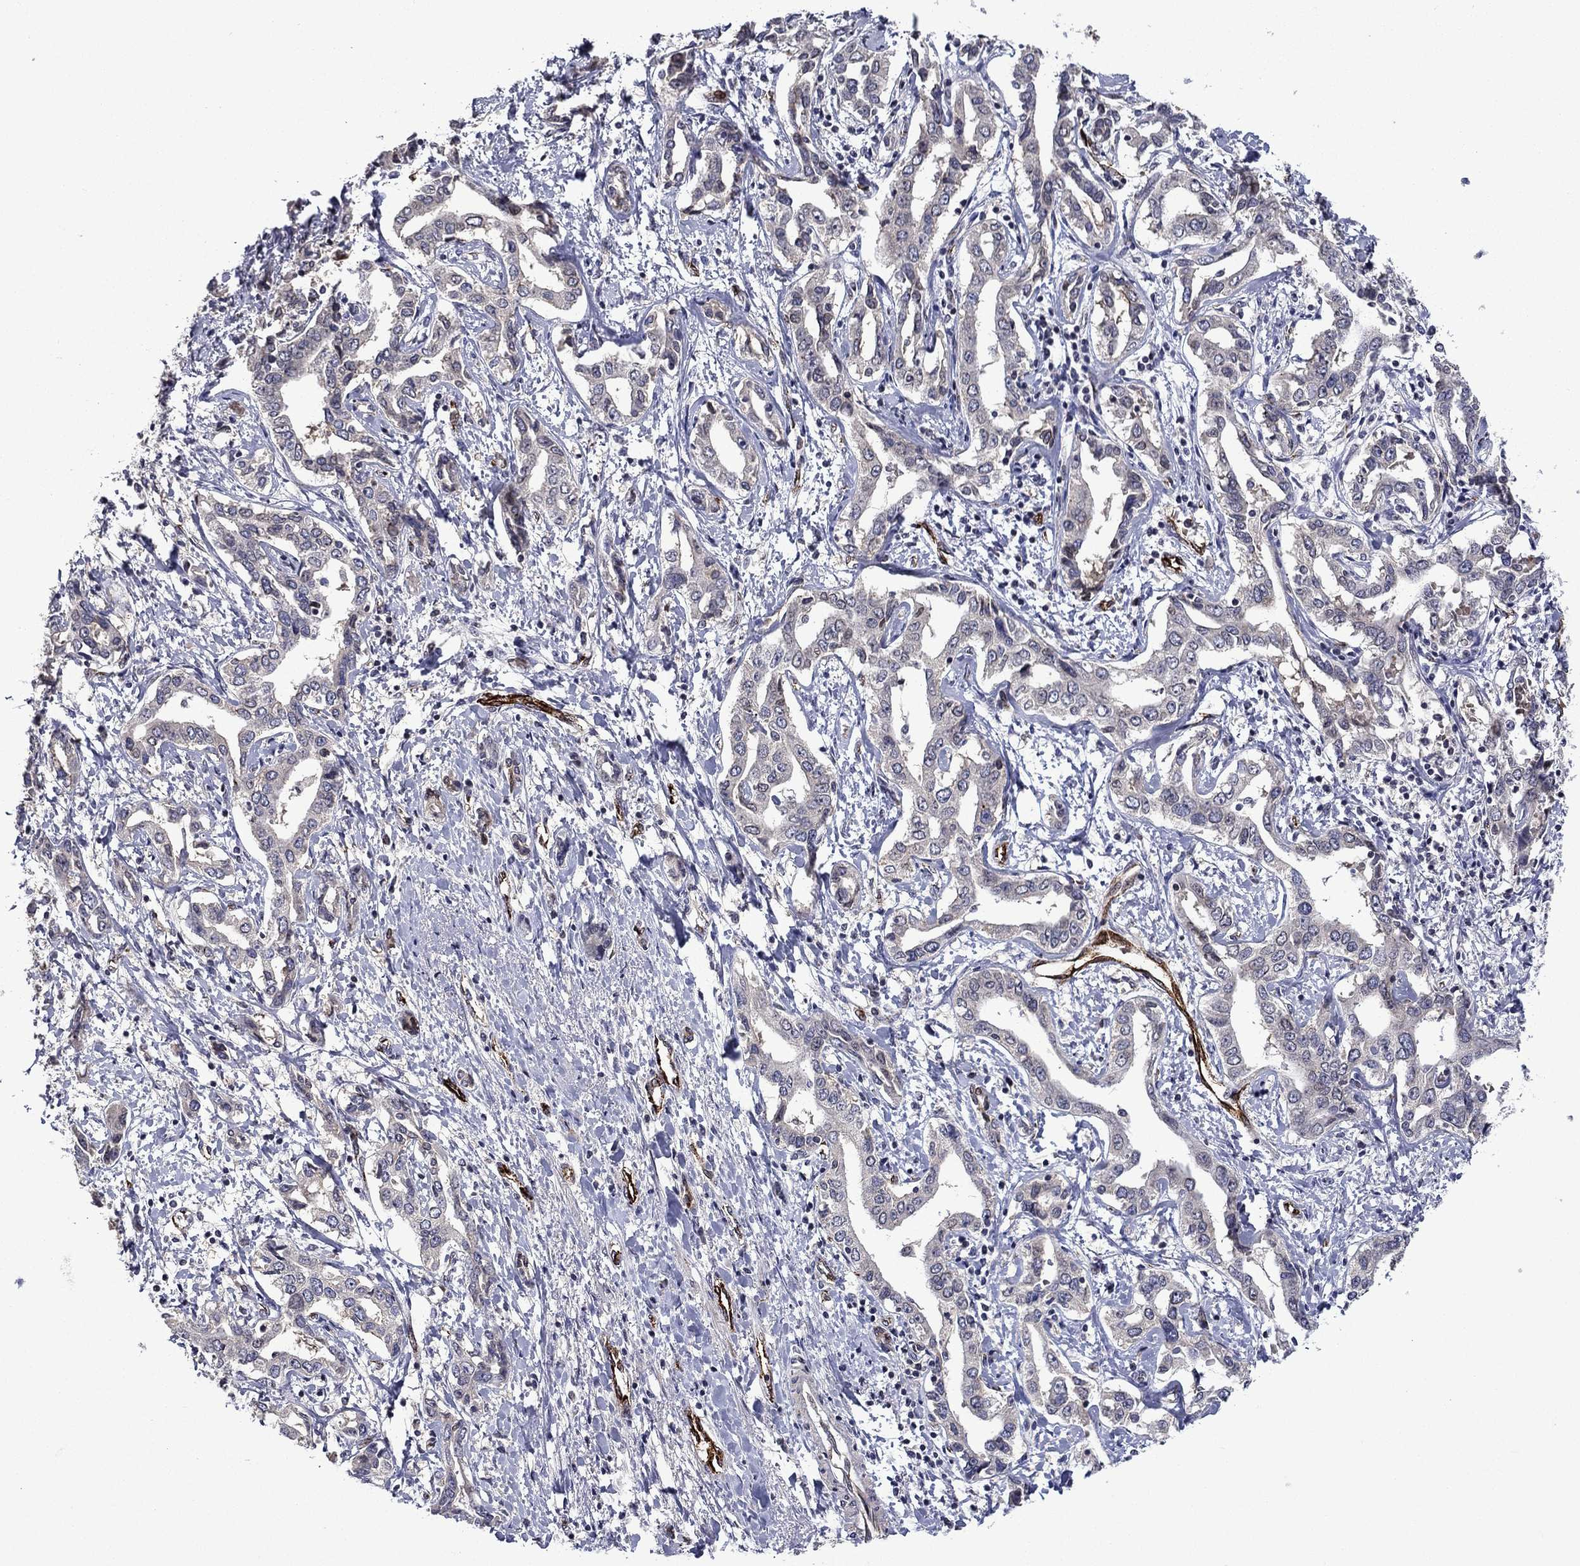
{"staining": {"intensity": "negative", "quantity": "none", "location": "none"}, "tissue": "liver cancer", "cell_type": "Tumor cells", "image_type": "cancer", "snomed": [{"axis": "morphology", "description": "Cholangiocarcinoma"}, {"axis": "topography", "description": "Liver"}], "caption": "There is no significant positivity in tumor cells of cholangiocarcinoma (liver). Nuclei are stained in blue.", "gene": "SLITRK1", "patient": {"sex": "male", "age": 59}}